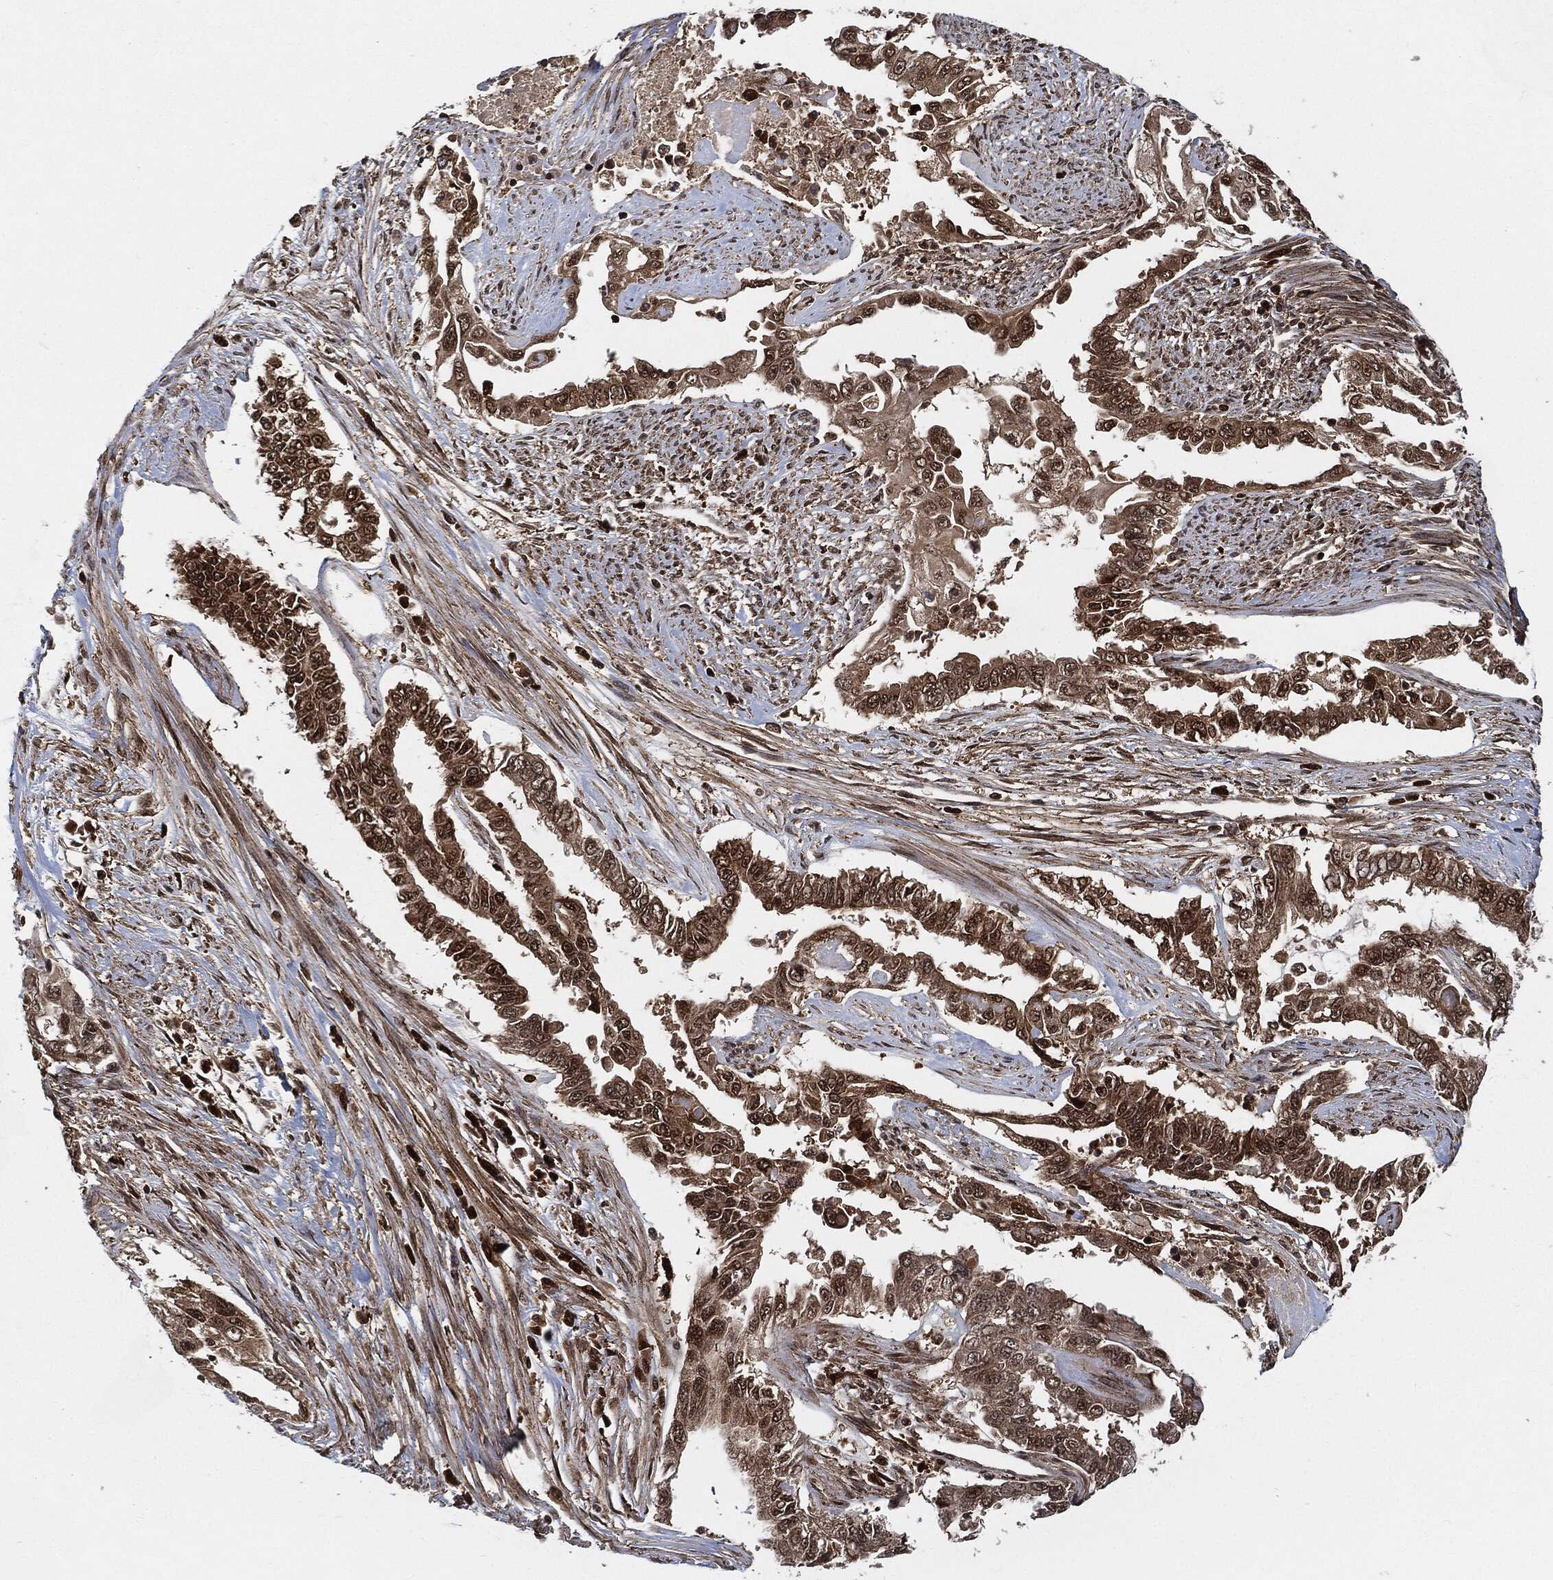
{"staining": {"intensity": "moderate", "quantity": ">75%", "location": "cytoplasmic/membranous,nuclear"}, "tissue": "endometrial cancer", "cell_type": "Tumor cells", "image_type": "cancer", "snomed": [{"axis": "morphology", "description": "Adenocarcinoma, NOS"}, {"axis": "topography", "description": "Uterus"}], "caption": "DAB immunohistochemical staining of endometrial adenocarcinoma reveals moderate cytoplasmic/membranous and nuclear protein positivity in about >75% of tumor cells.", "gene": "CUTA", "patient": {"sex": "female", "age": 59}}